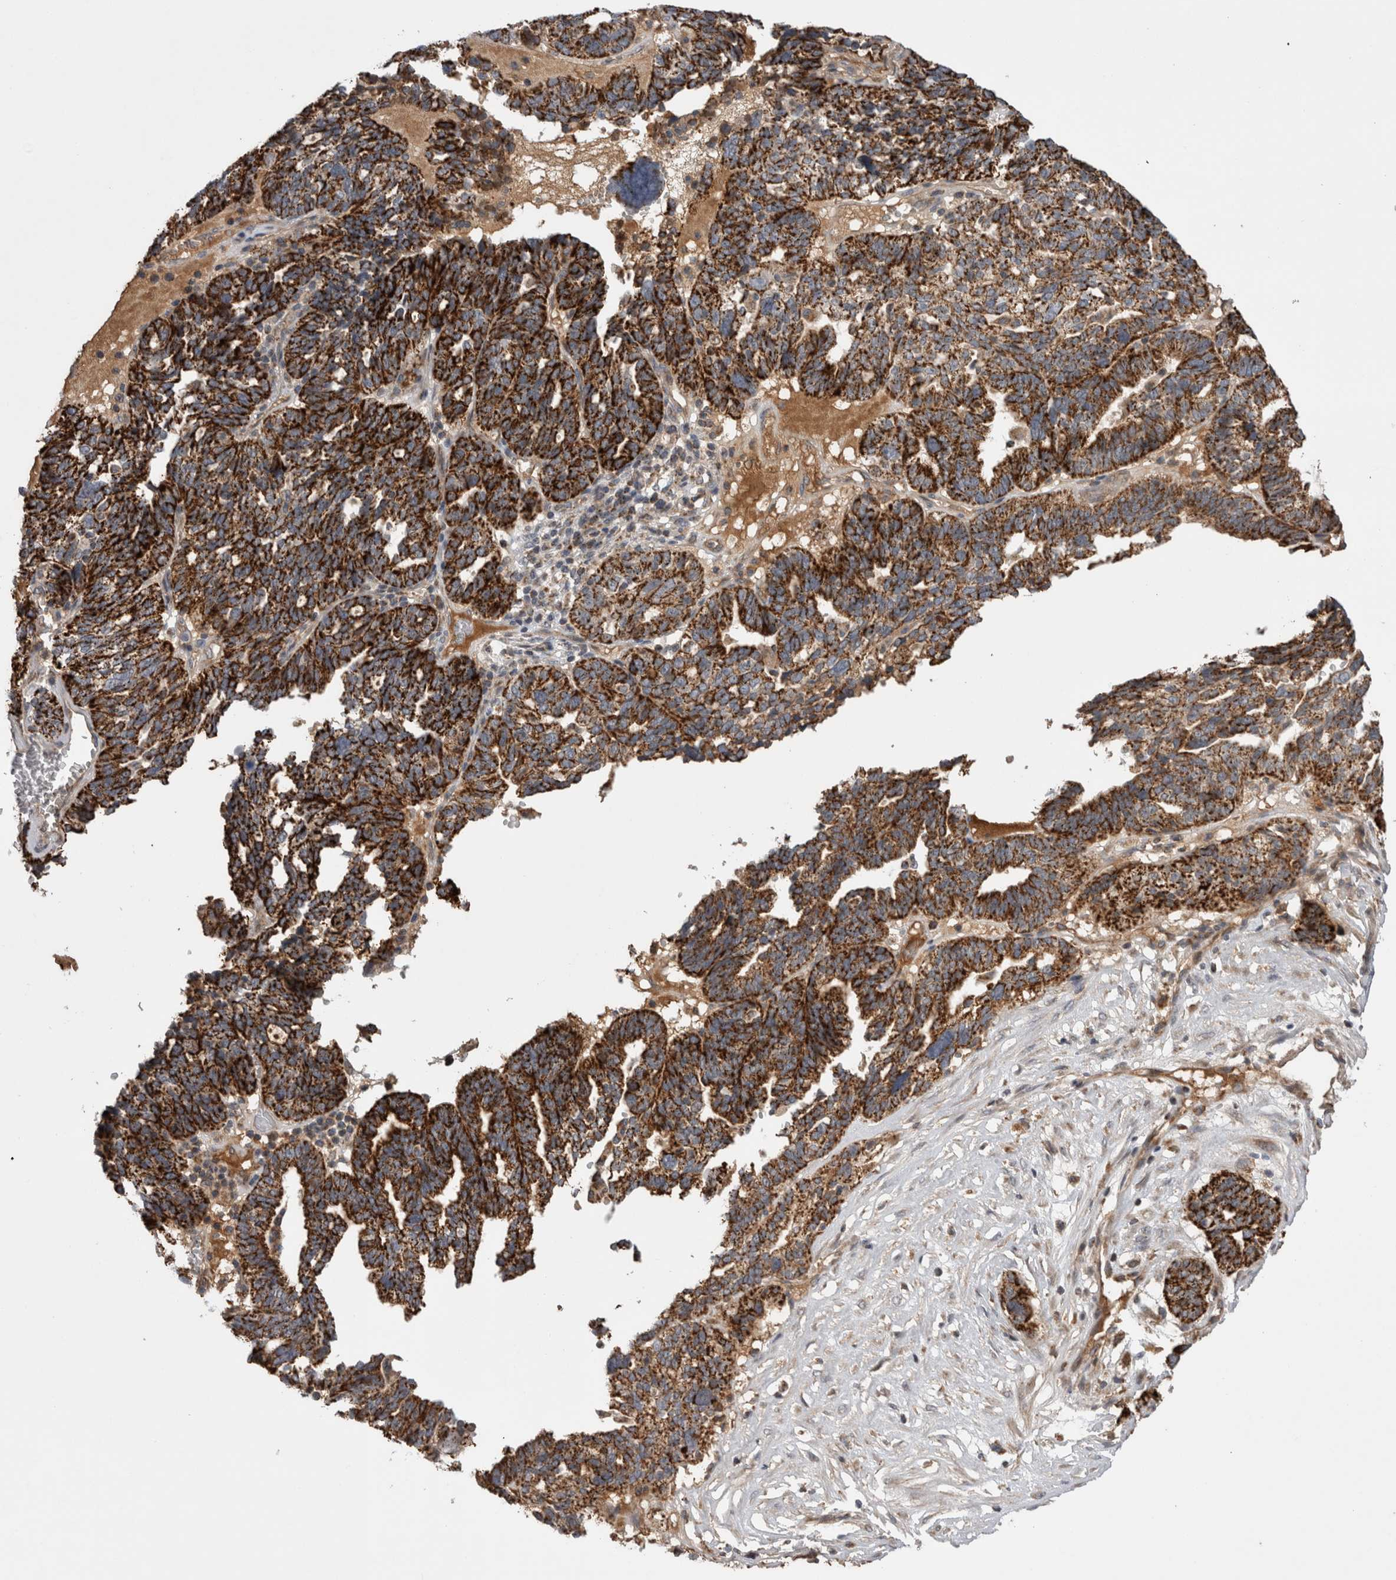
{"staining": {"intensity": "strong", "quantity": ">75%", "location": "cytoplasmic/membranous"}, "tissue": "ovarian cancer", "cell_type": "Tumor cells", "image_type": "cancer", "snomed": [{"axis": "morphology", "description": "Cystadenocarcinoma, serous, NOS"}, {"axis": "topography", "description": "Ovary"}], "caption": "A high-resolution photomicrograph shows immunohistochemistry staining of ovarian cancer (serous cystadenocarcinoma), which shows strong cytoplasmic/membranous staining in approximately >75% of tumor cells. (DAB IHC with brightfield microscopy, high magnification).", "gene": "DARS2", "patient": {"sex": "female", "age": 59}}